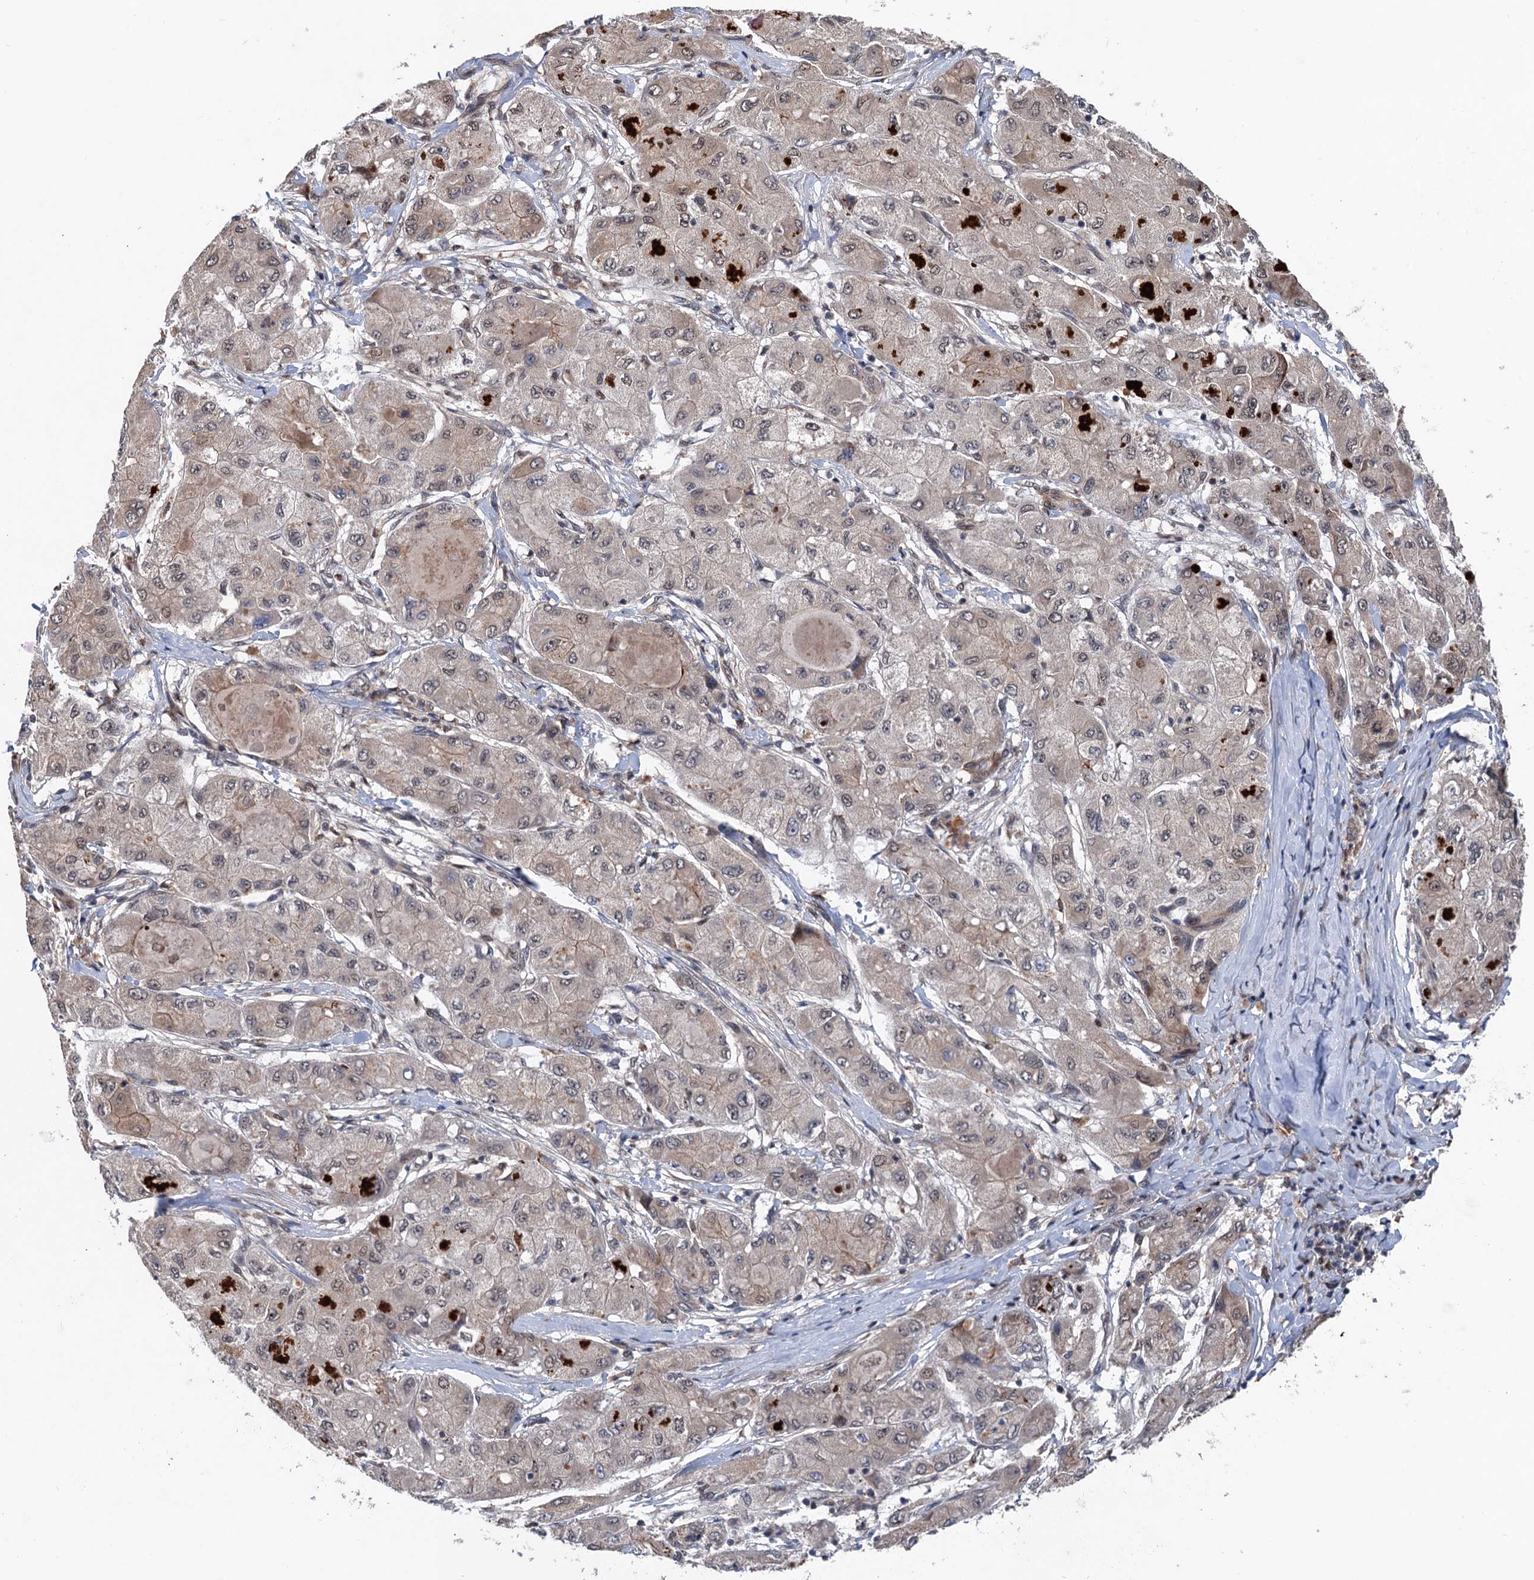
{"staining": {"intensity": "moderate", "quantity": "25%-75%", "location": "cytoplasmic/membranous,nuclear"}, "tissue": "liver cancer", "cell_type": "Tumor cells", "image_type": "cancer", "snomed": [{"axis": "morphology", "description": "Carcinoma, Hepatocellular, NOS"}, {"axis": "topography", "description": "Liver"}], "caption": "About 25%-75% of tumor cells in liver cancer (hepatocellular carcinoma) show moderate cytoplasmic/membranous and nuclear protein positivity as visualized by brown immunohistochemical staining.", "gene": "TTC31", "patient": {"sex": "male", "age": 80}}